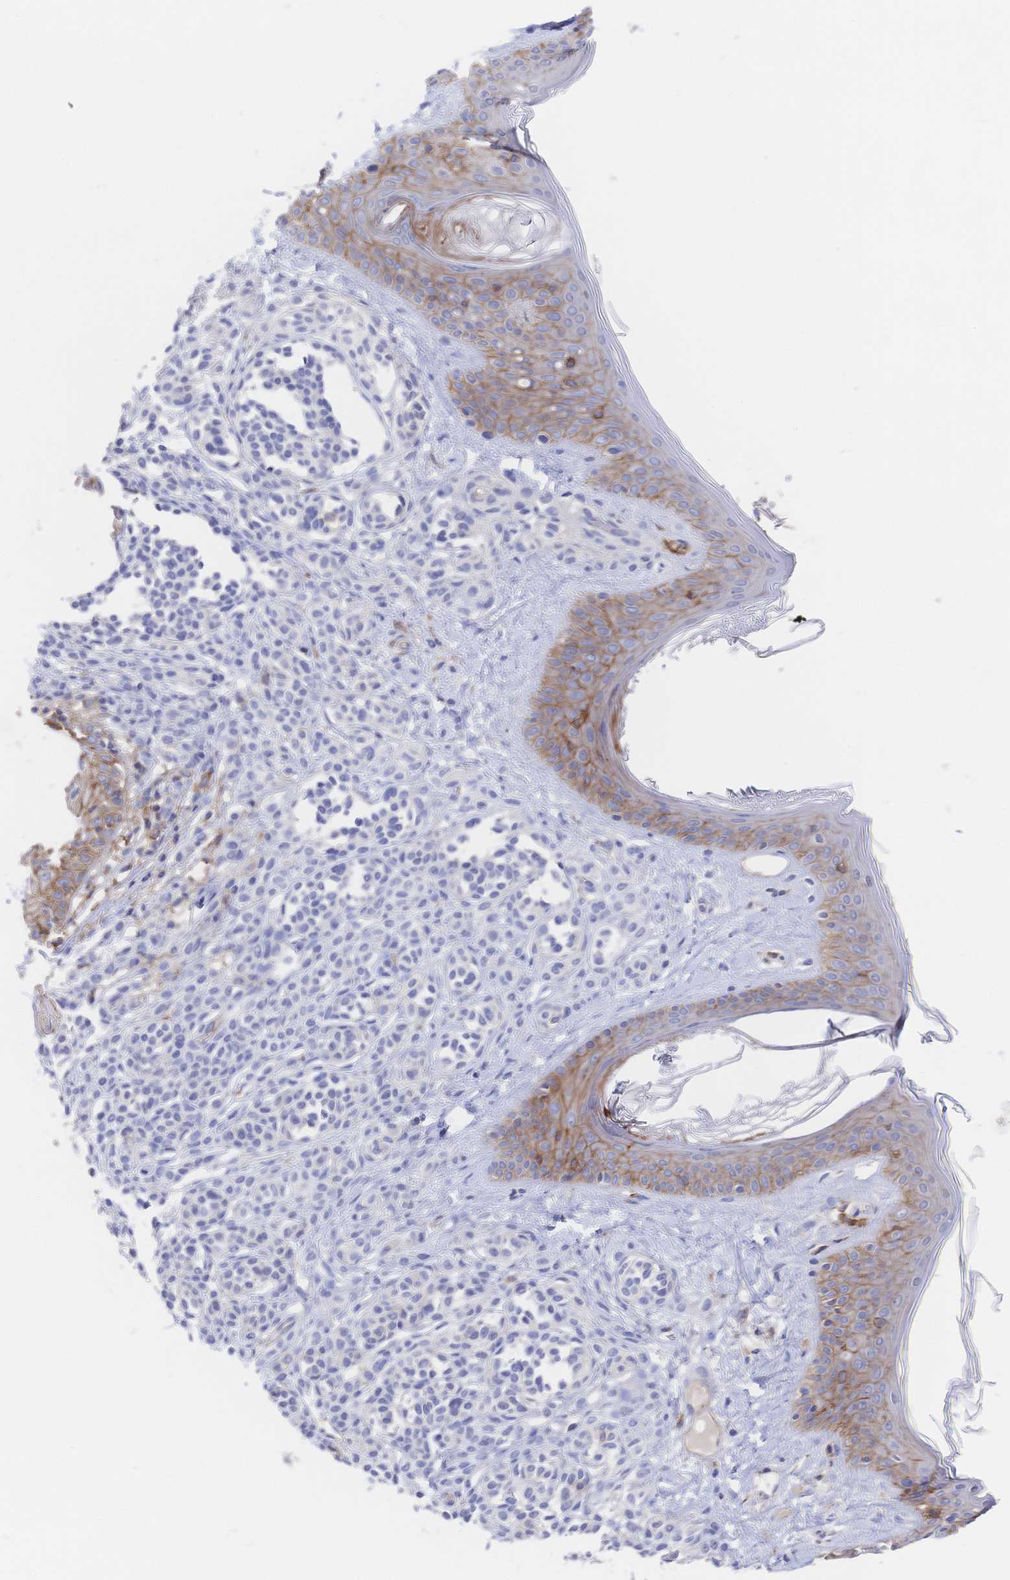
{"staining": {"intensity": "negative", "quantity": "none", "location": "none"}, "tissue": "skin", "cell_type": "Fibroblasts", "image_type": "normal", "snomed": [{"axis": "morphology", "description": "Normal tissue, NOS"}, {"axis": "topography", "description": "Skin"}], "caption": "IHC of benign skin exhibits no staining in fibroblasts. (DAB IHC visualized using brightfield microscopy, high magnification).", "gene": "F11R", "patient": {"sex": "male", "age": 16}}